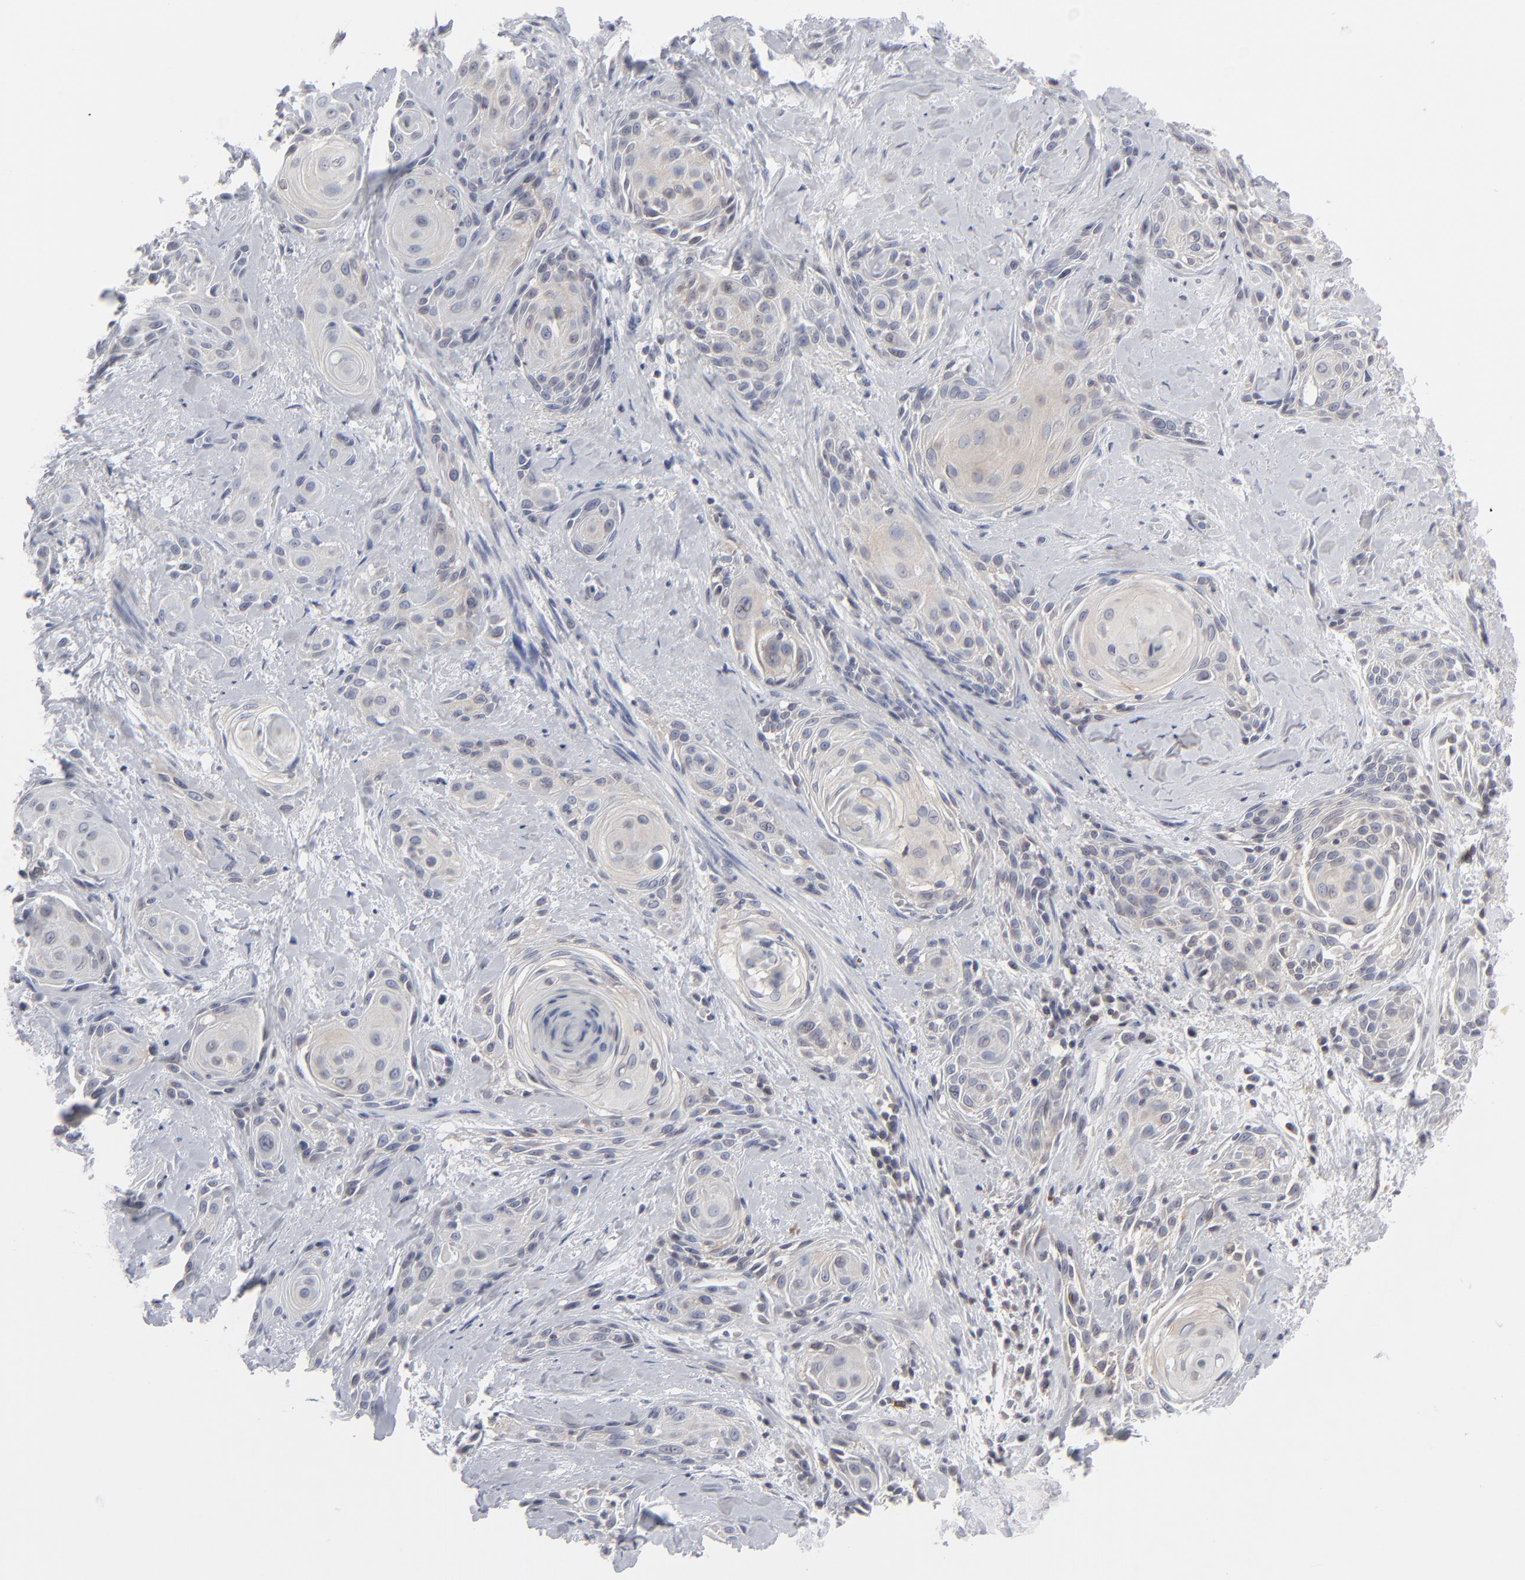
{"staining": {"intensity": "negative", "quantity": "none", "location": "none"}, "tissue": "skin cancer", "cell_type": "Tumor cells", "image_type": "cancer", "snomed": [{"axis": "morphology", "description": "Squamous cell carcinoma, NOS"}, {"axis": "topography", "description": "Skin"}, {"axis": "topography", "description": "Anal"}], "caption": "This is an immunohistochemistry (IHC) image of squamous cell carcinoma (skin). There is no positivity in tumor cells.", "gene": "NUP88", "patient": {"sex": "male", "age": 64}}